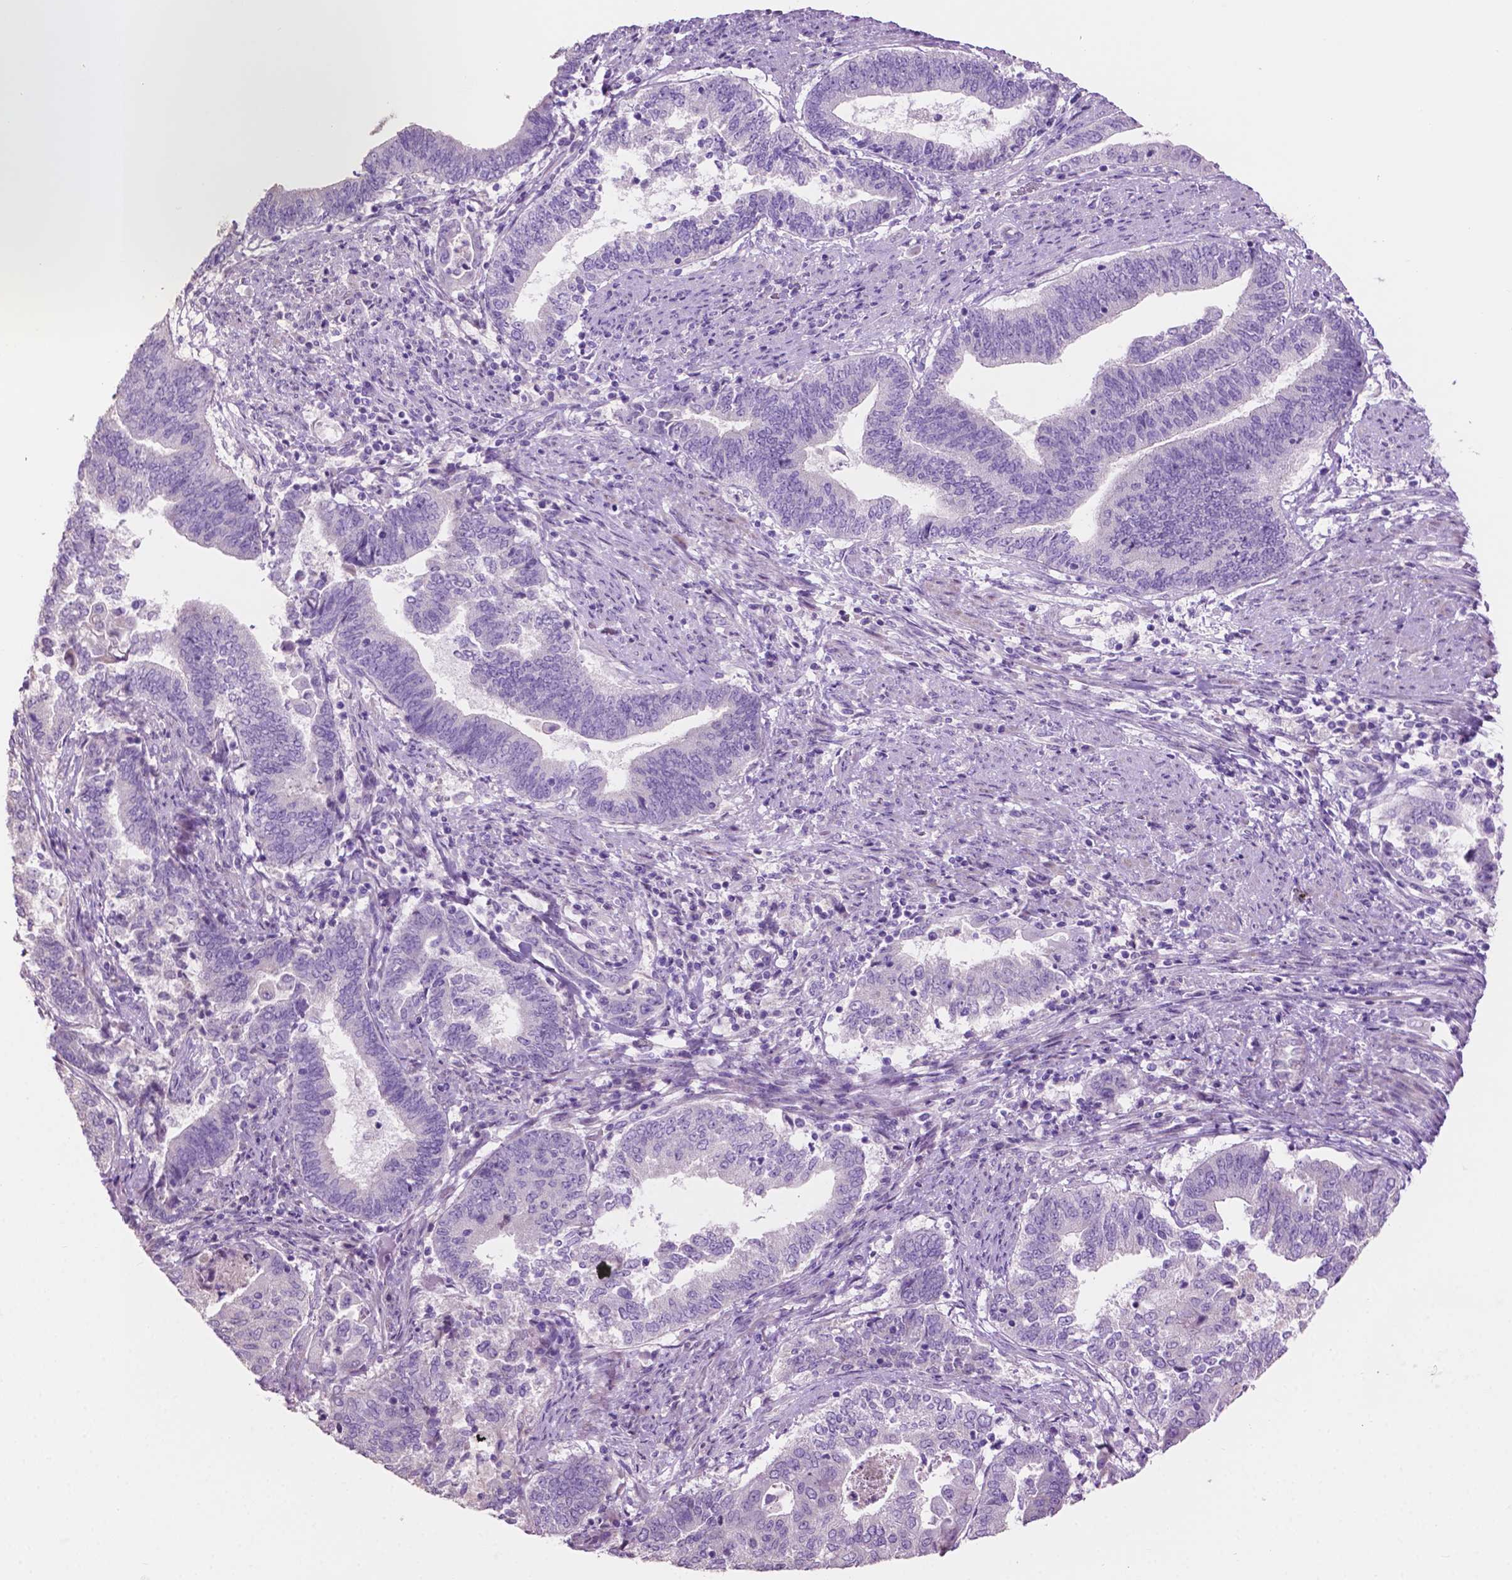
{"staining": {"intensity": "negative", "quantity": "none", "location": "none"}, "tissue": "endometrial cancer", "cell_type": "Tumor cells", "image_type": "cancer", "snomed": [{"axis": "morphology", "description": "Adenocarcinoma, NOS"}, {"axis": "topography", "description": "Endometrium"}], "caption": "Immunohistochemistry of human endometrial cancer displays no staining in tumor cells.", "gene": "CLDN17", "patient": {"sex": "female", "age": 65}}